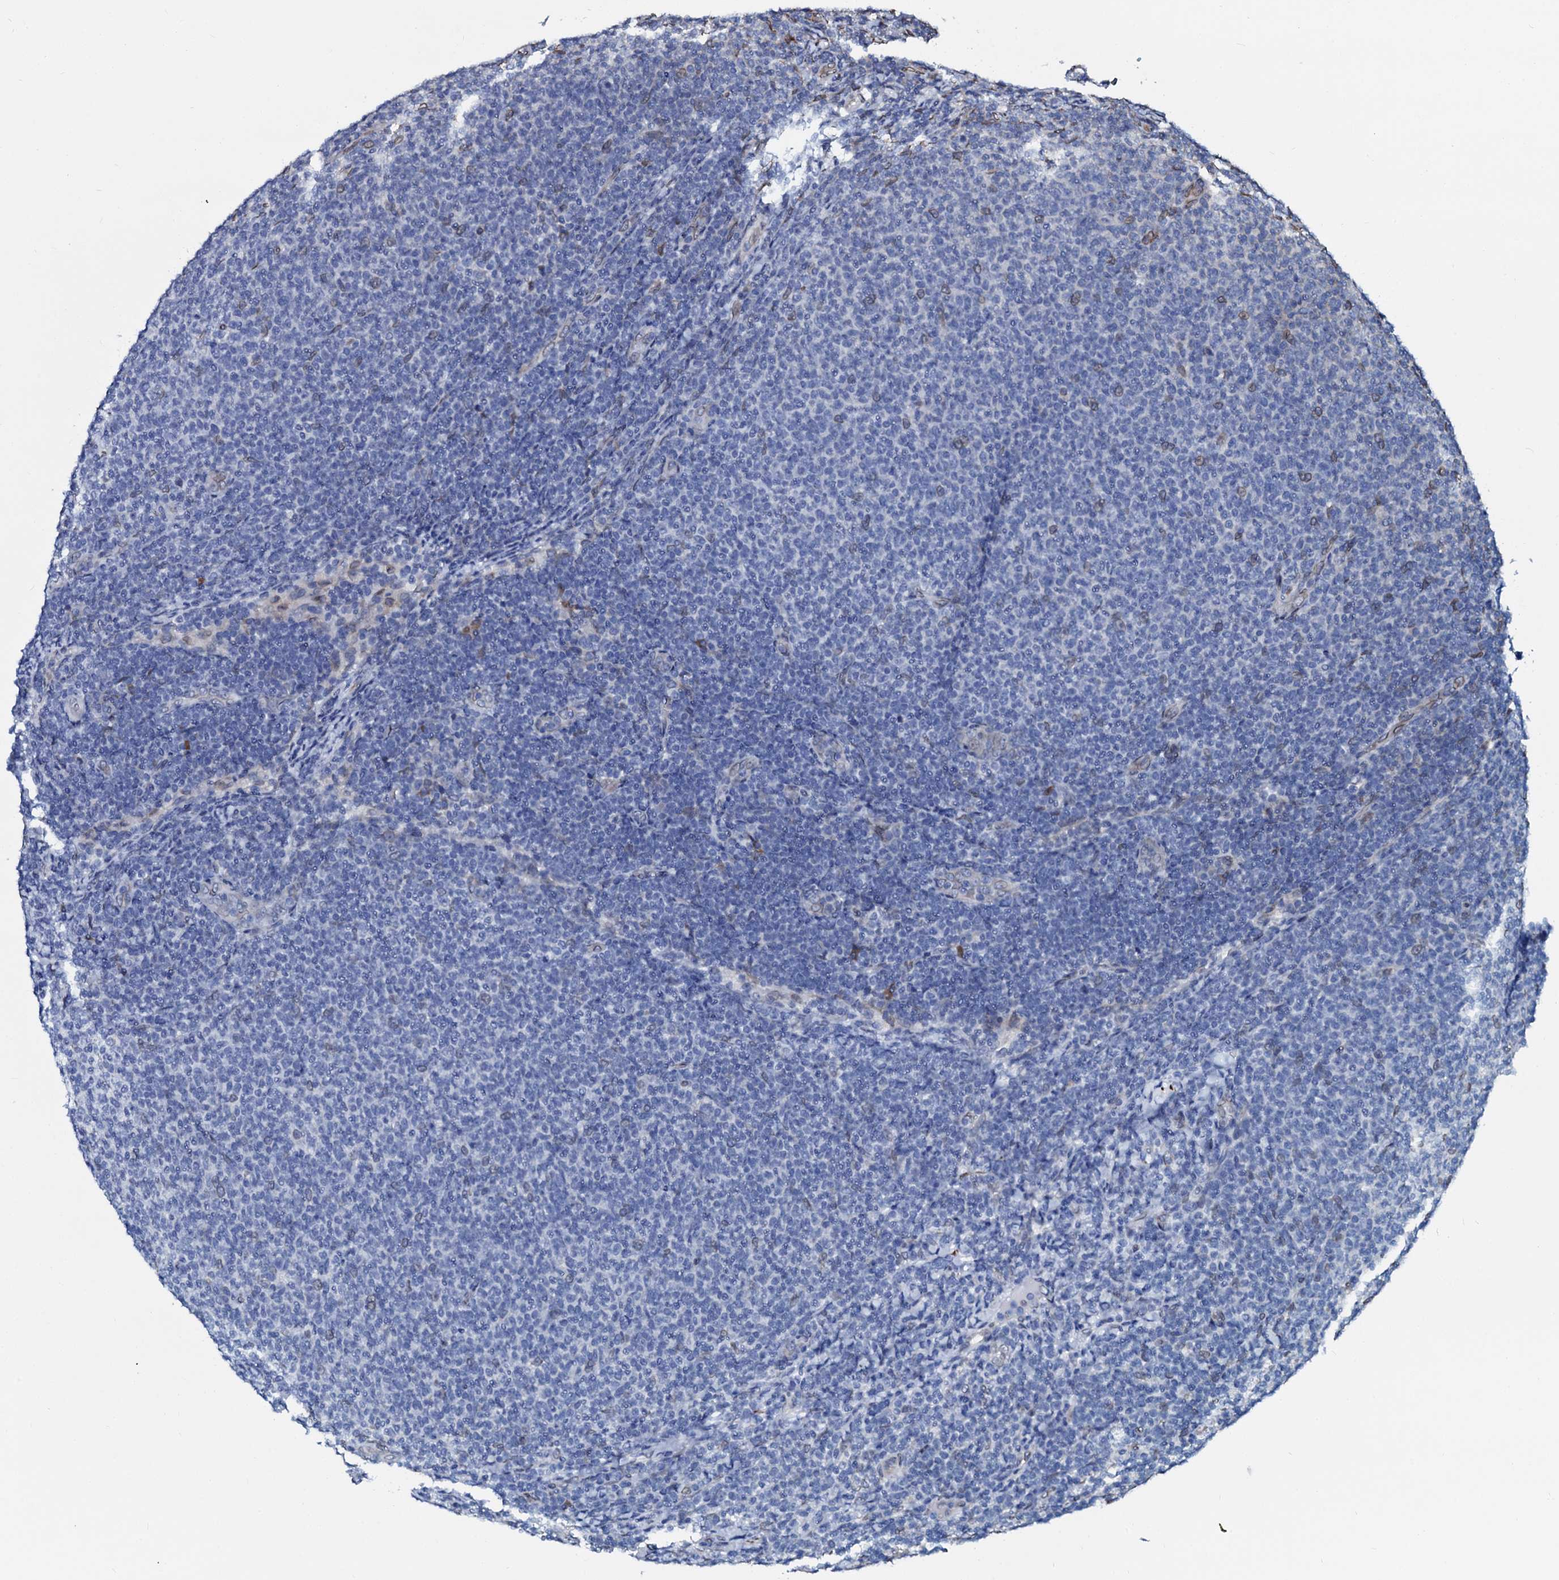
{"staining": {"intensity": "negative", "quantity": "none", "location": "none"}, "tissue": "lymphoma", "cell_type": "Tumor cells", "image_type": "cancer", "snomed": [{"axis": "morphology", "description": "Malignant lymphoma, non-Hodgkin's type, Low grade"}, {"axis": "topography", "description": "Lymph node"}], "caption": "IHC image of human low-grade malignant lymphoma, non-Hodgkin's type stained for a protein (brown), which displays no expression in tumor cells.", "gene": "NRP2", "patient": {"sex": "male", "age": 66}}